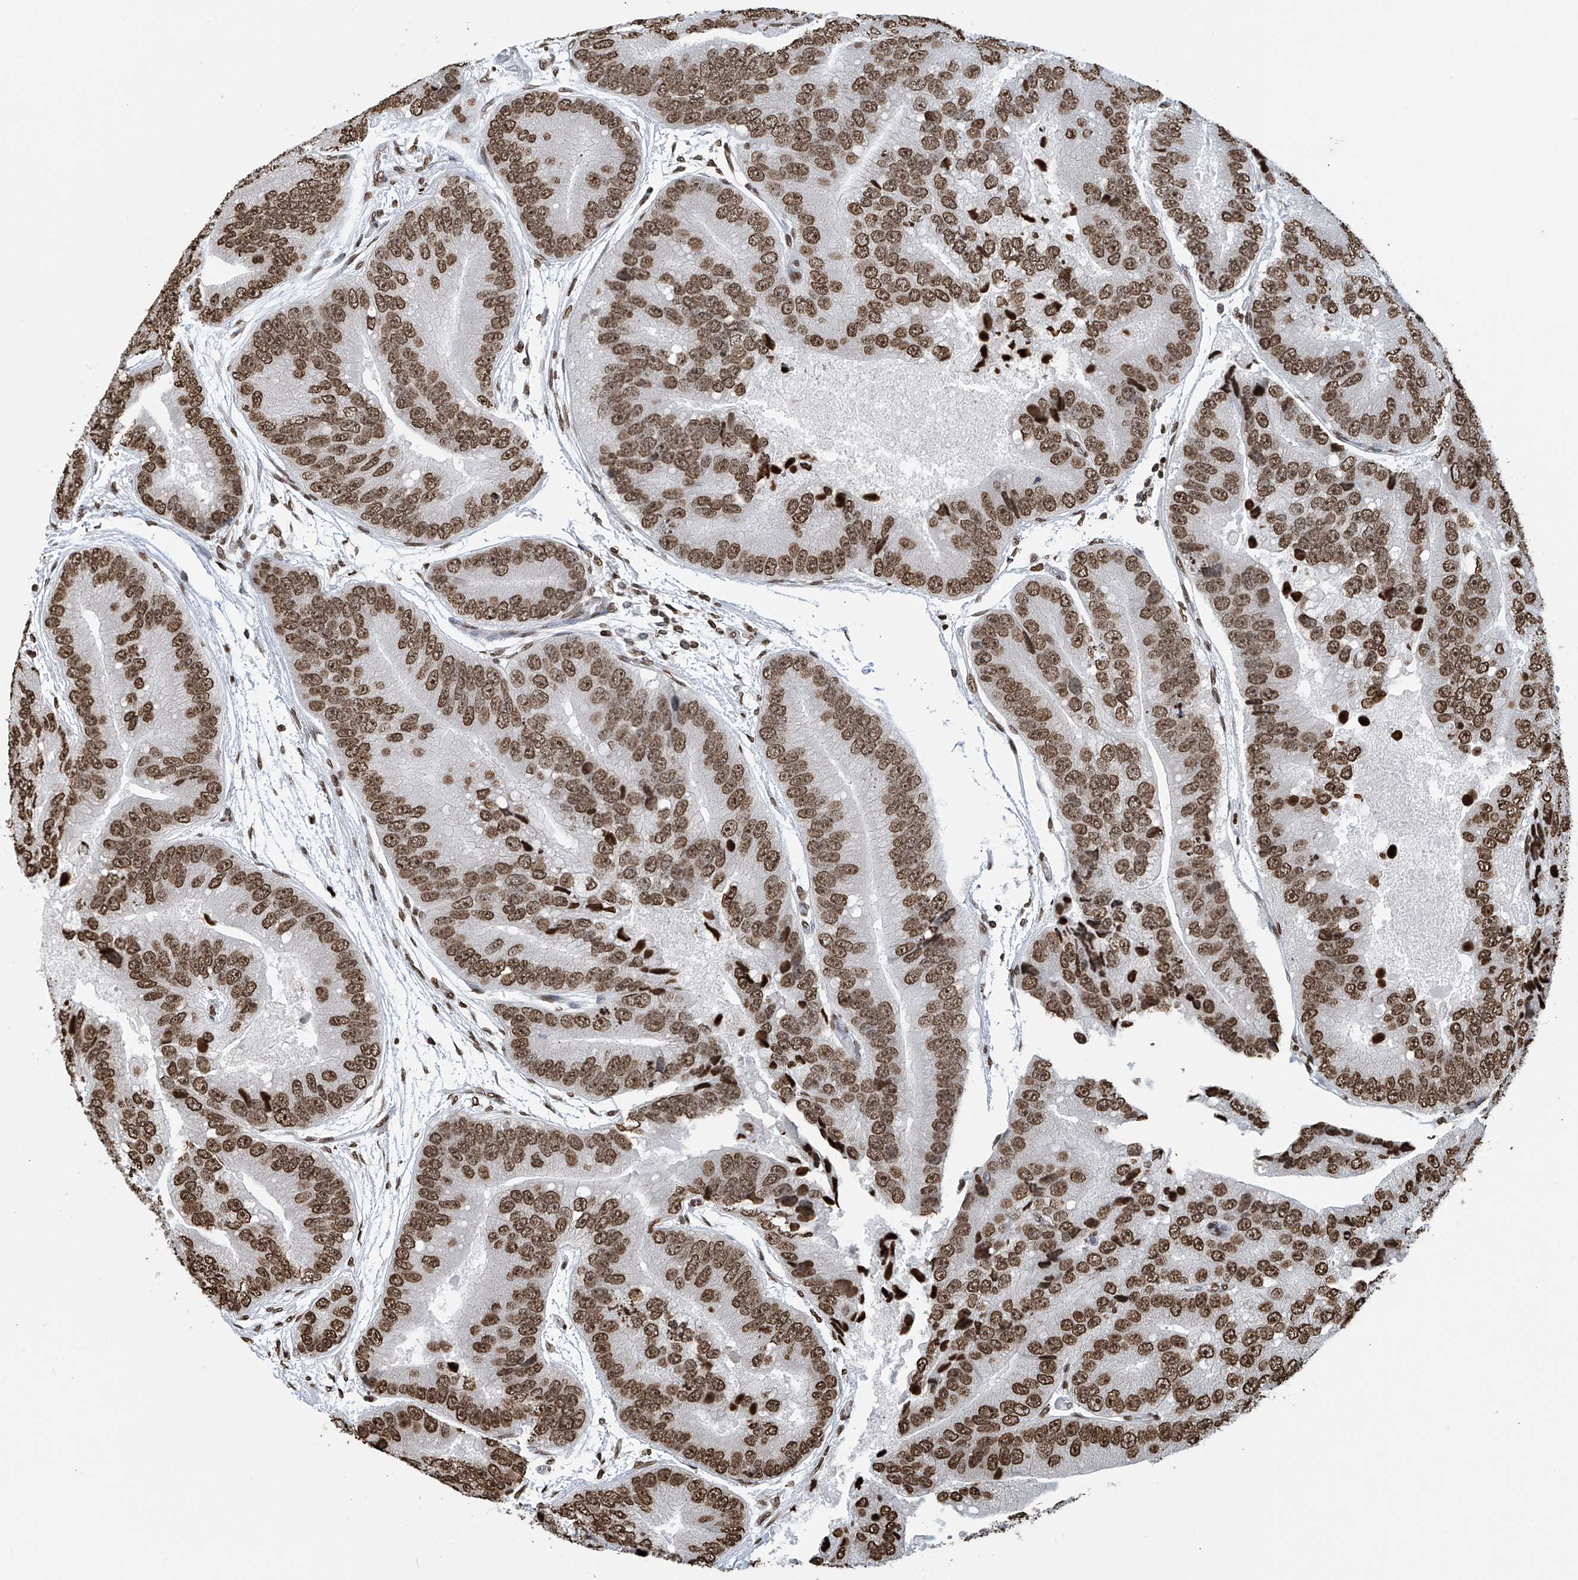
{"staining": {"intensity": "strong", "quantity": ">75%", "location": "nuclear"}, "tissue": "prostate cancer", "cell_type": "Tumor cells", "image_type": "cancer", "snomed": [{"axis": "morphology", "description": "Adenocarcinoma, High grade"}, {"axis": "topography", "description": "Prostate"}], "caption": "Immunohistochemical staining of prostate cancer (adenocarcinoma (high-grade)) shows high levels of strong nuclear positivity in about >75% of tumor cells. The protein is shown in brown color, while the nuclei are stained blue.", "gene": "DPPA2", "patient": {"sex": "male", "age": 70}}